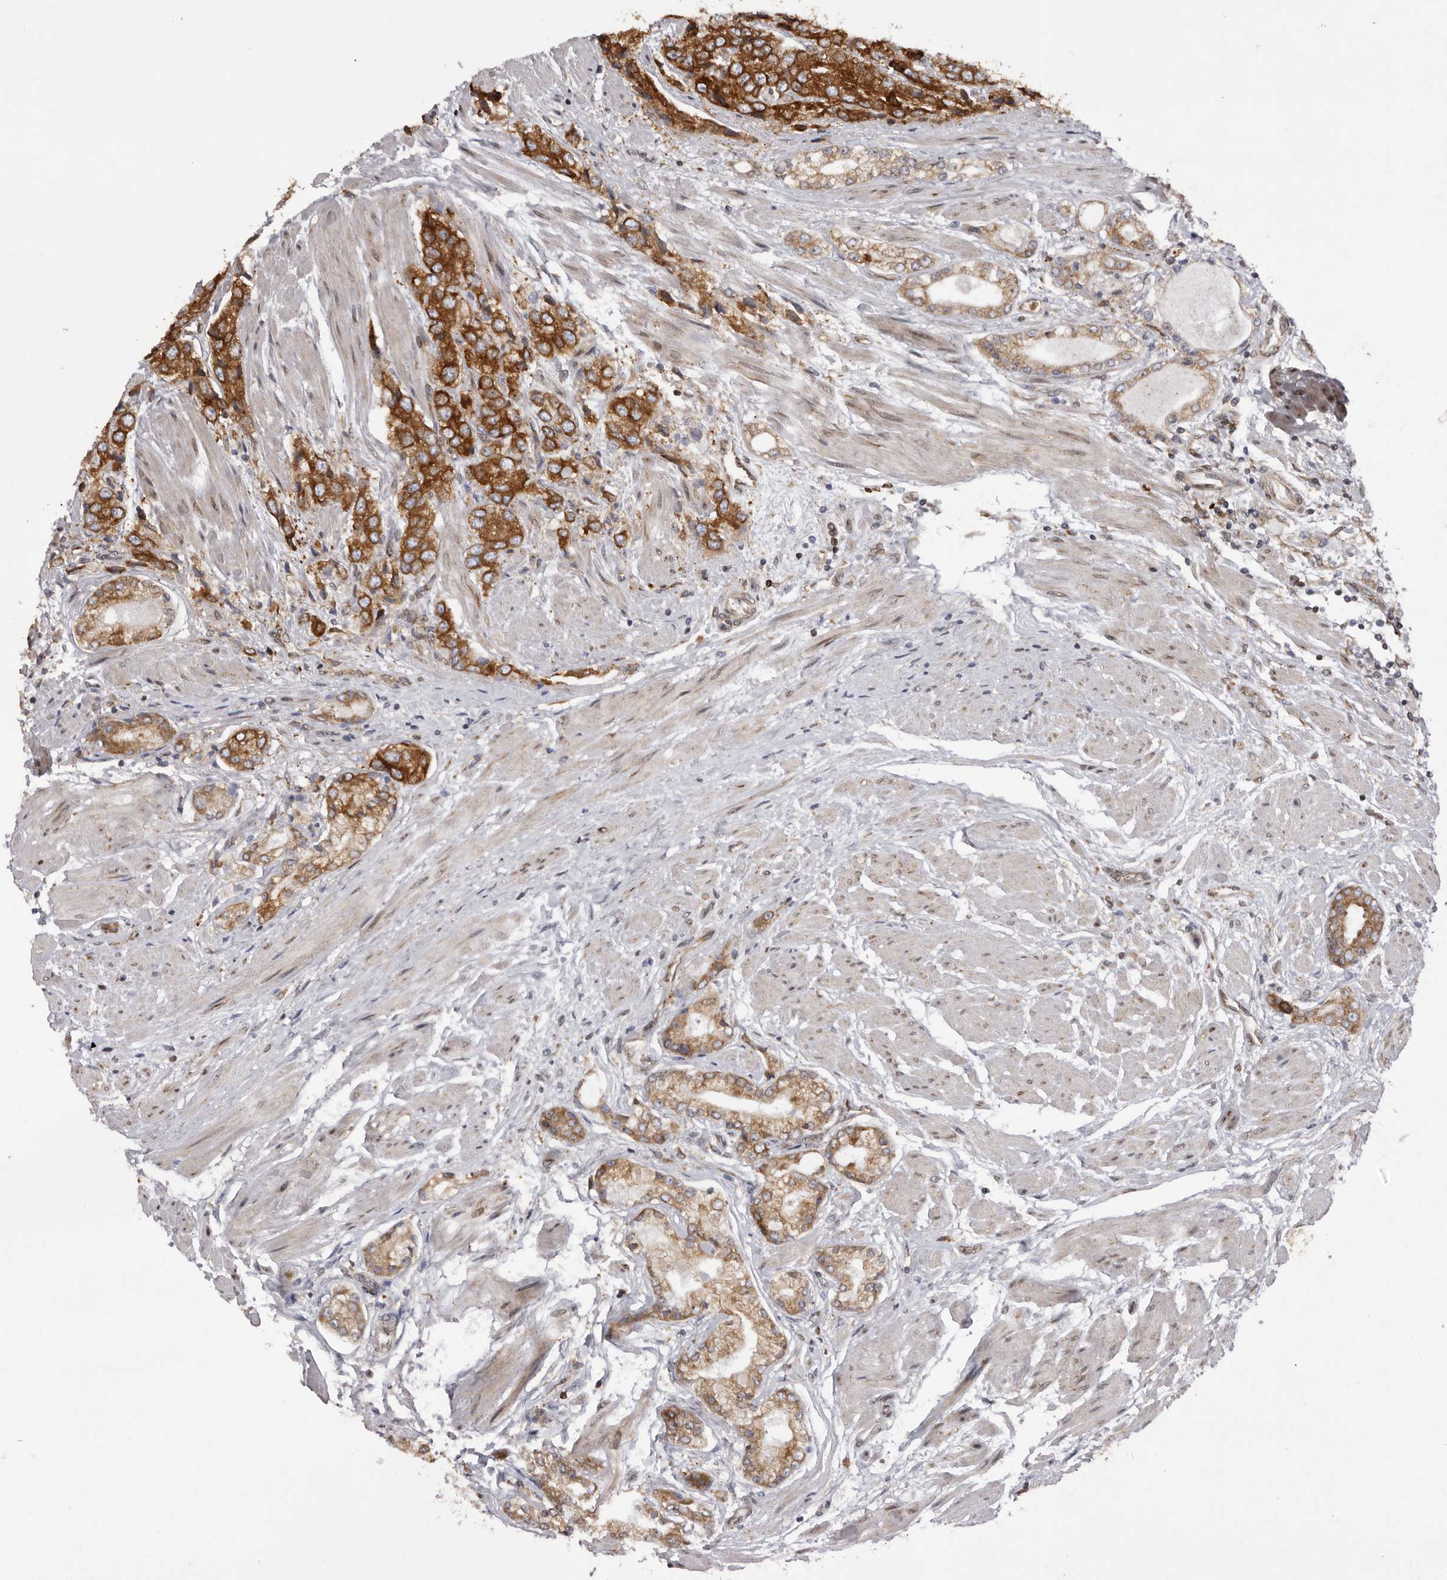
{"staining": {"intensity": "moderate", "quantity": "25%-75%", "location": "cytoplasmic/membranous"}, "tissue": "prostate cancer", "cell_type": "Tumor cells", "image_type": "cancer", "snomed": [{"axis": "morphology", "description": "Adenocarcinoma, High grade"}, {"axis": "topography", "description": "Prostate"}], "caption": "This photomicrograph displays prostate cancer (adenocarcinoma (high-grade)) stained with immunohistochemistry (IHC) to label a protein in brown. The cytoplasmic/membranous of tumor cells show moderate positivity for the protein. Nuclei are counter-stained blue.", "gene": "C4orf3", "patient": {"sex": "male", "age": 50}}